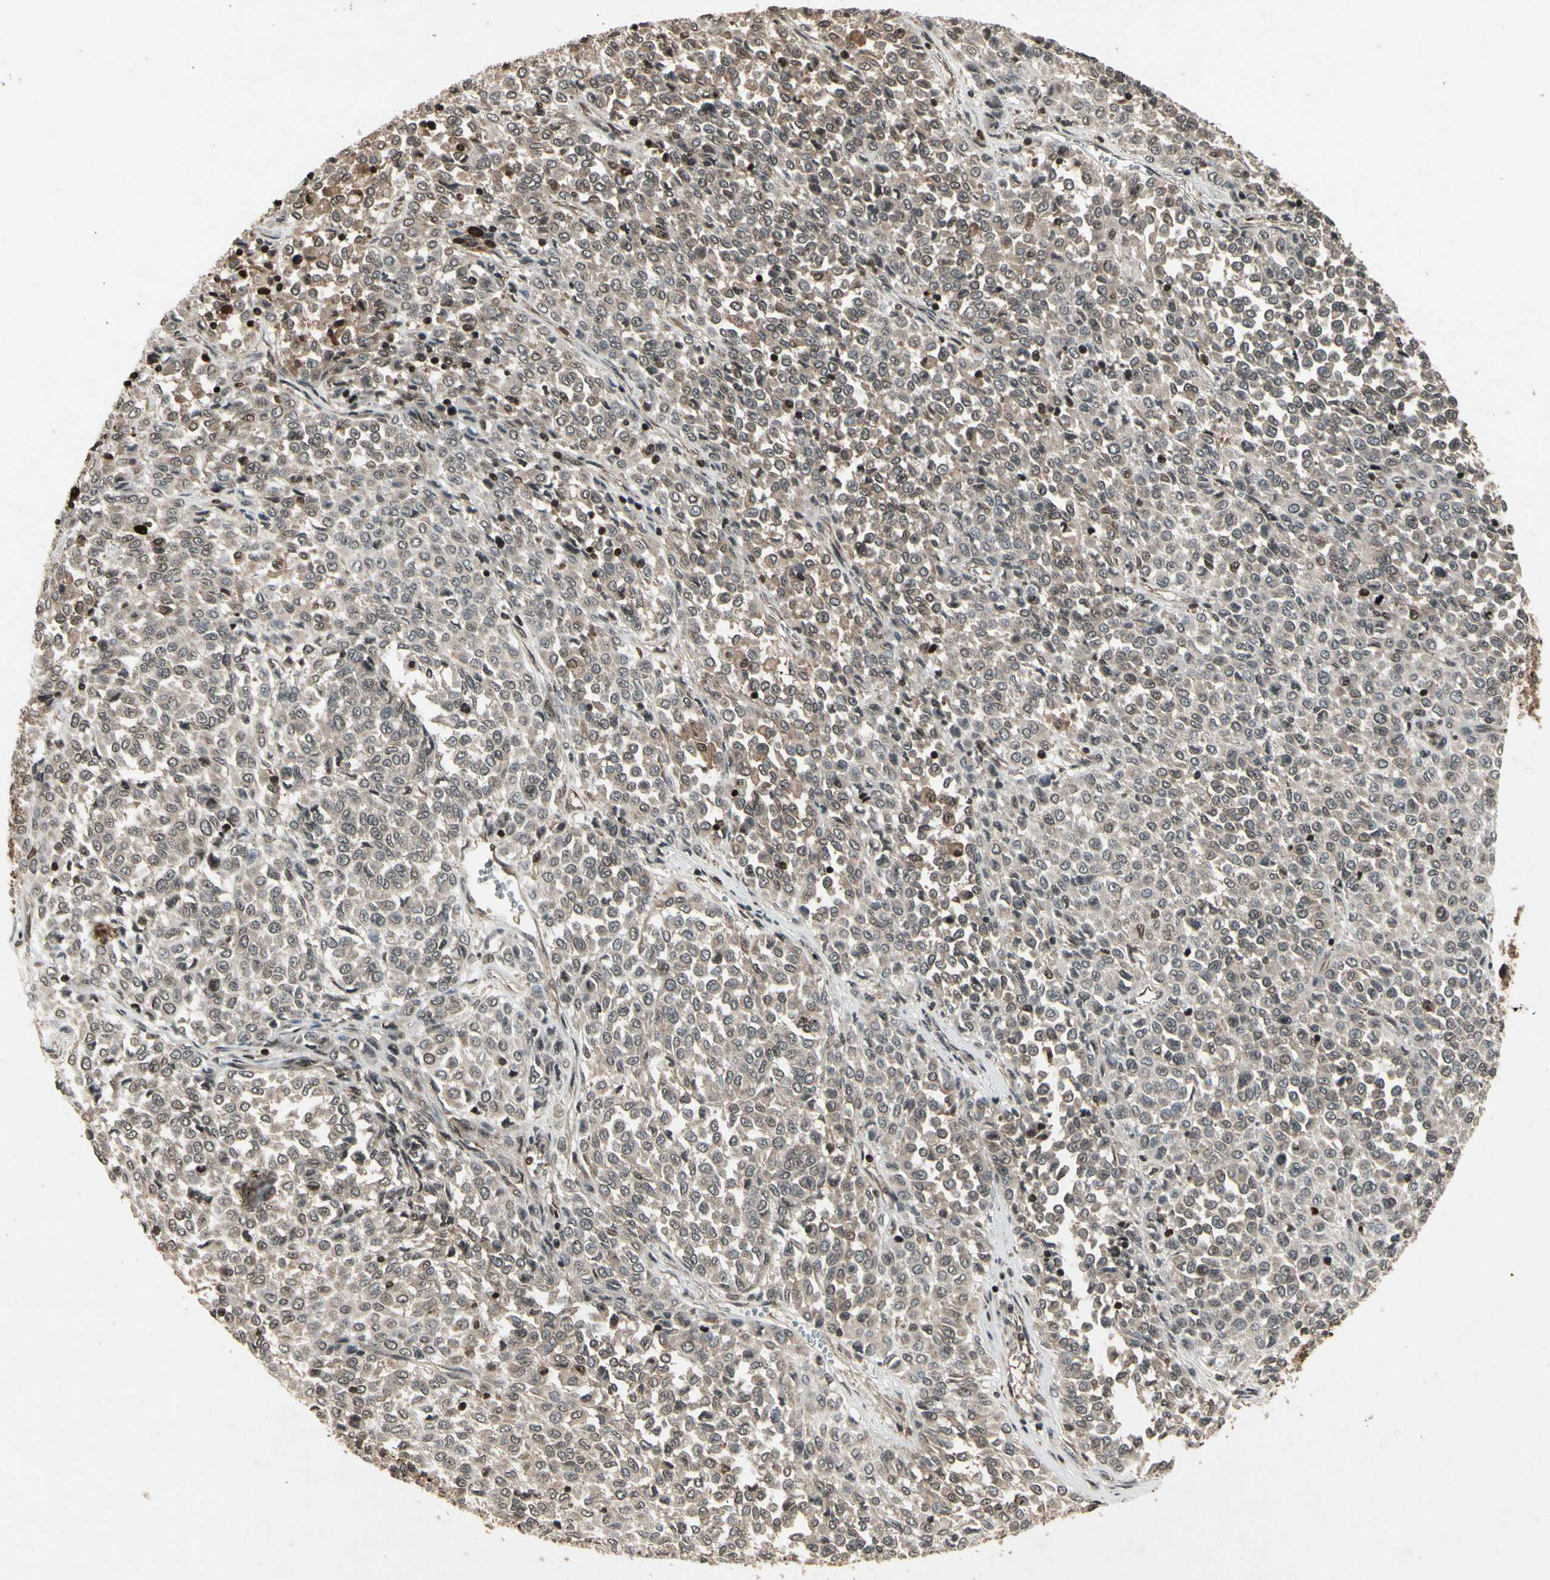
{"staining": {"intensity": "weak", "quantity": ">75%", "location": "cytoplasmic/membranous"}, "tissue": "melanoma", "cell_type": "Tumor cells", "image_type": "cancer", "snomed": [{"axis": "morphology", "description": "Malignant melanoma, Metastatic site"}, {"axis": "topography", "description": "Pancreas"}], "caption": "IHC photomicrograph of neoplastic tissue: melanoma stained using immunohistochemistry (IHC) exhibits low levels of weak protein expression localized specifically in the cytoplasmic/membranous of tumor cells, appearing as a cytoplasmic/membranous brown color.", "gene": "GLRX", "patient": {"sex": "female", "age": 30}}